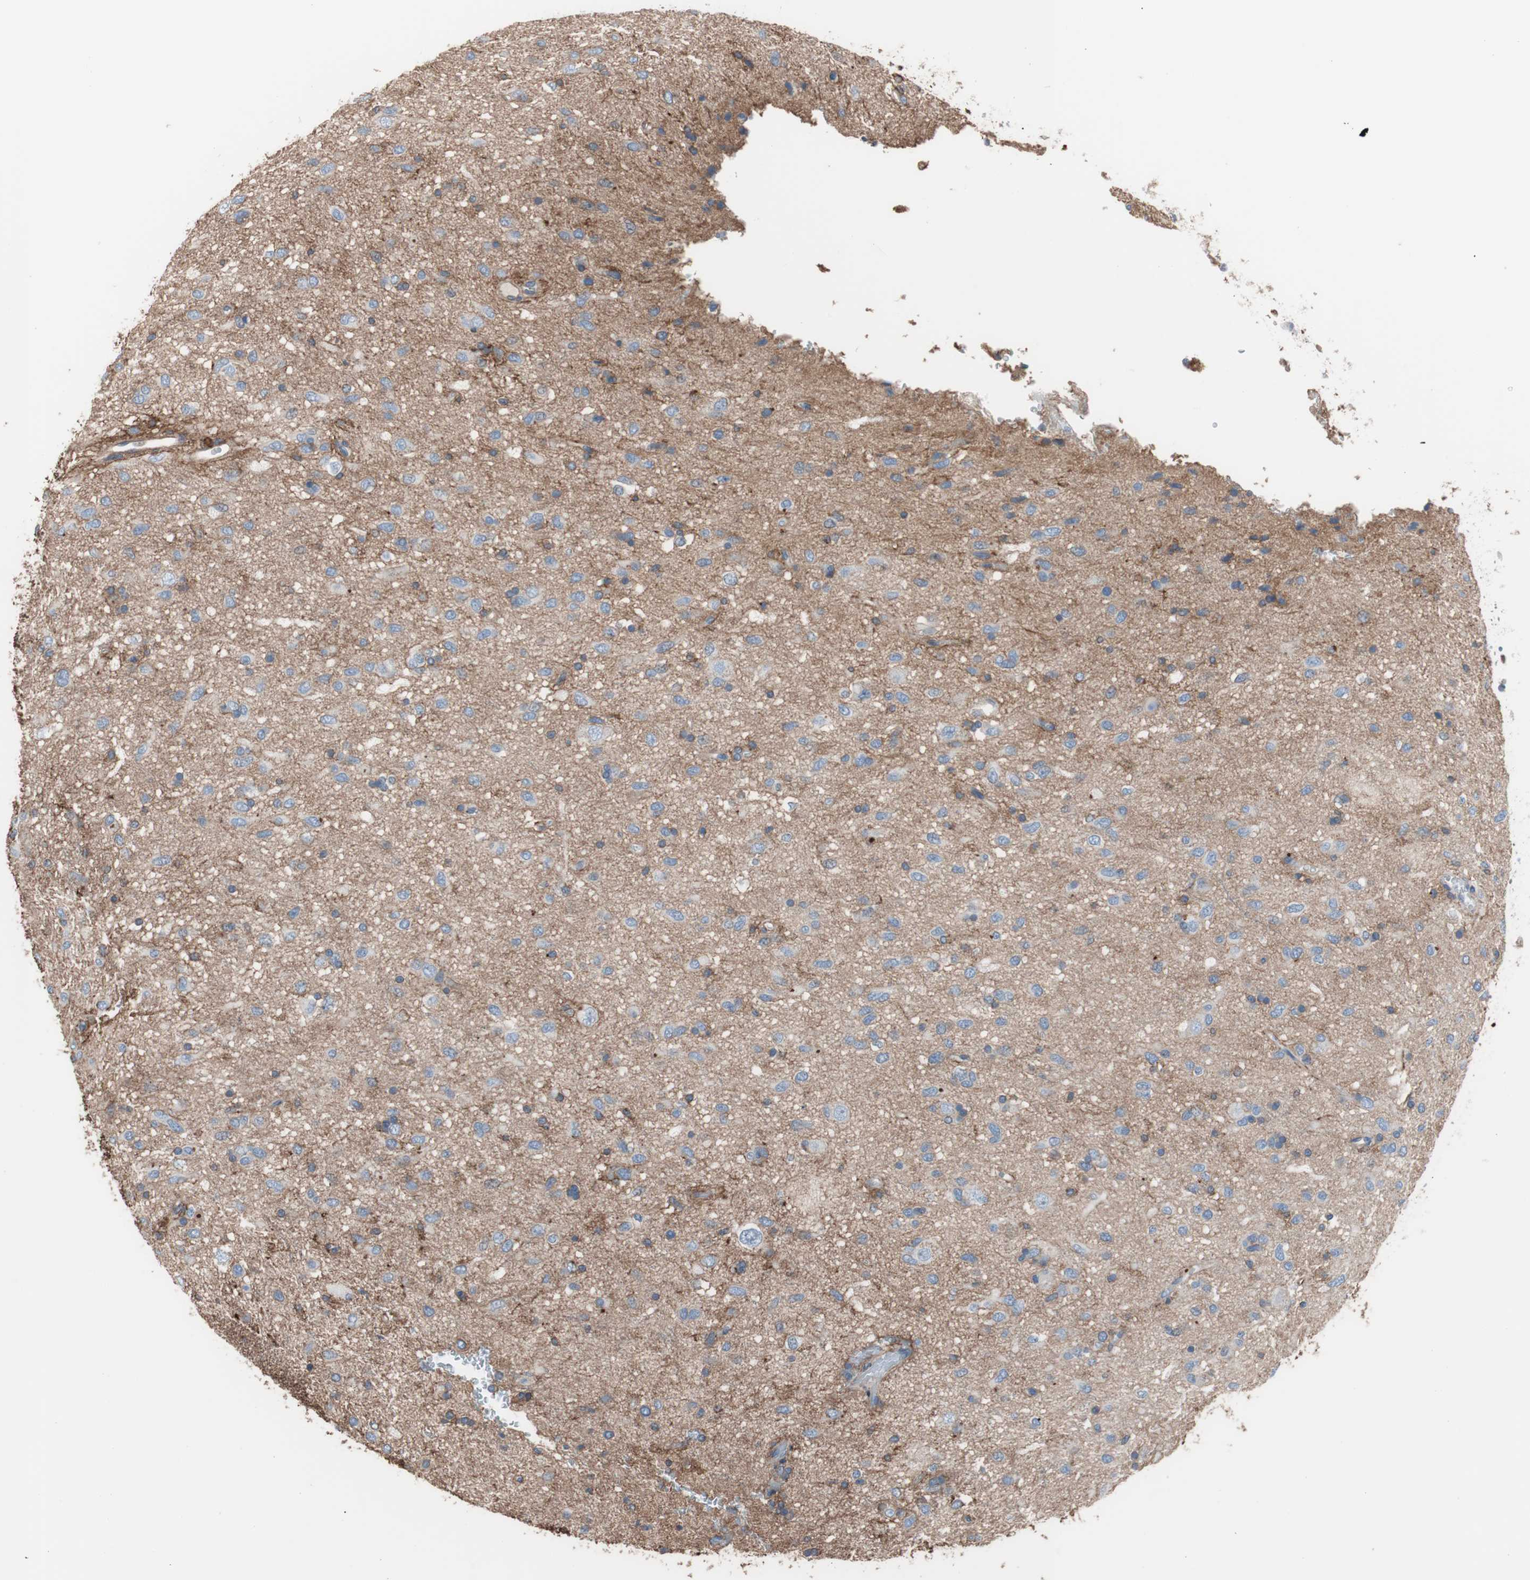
{"staining": {"intensity": "negative", "quantity": "none", "location": "none"}, "tissue": "glioma", "cell_type": "Tumor cells", "image_type": "cancer", "snomed": [{"axis": "morphology", "description": "Glioma, malignant, Low grade"}, {"axis": "topography", "description": "Brain"}], "caption": "Immunohistochemistry photomicrograph of human low-grade glioma (malignant) stained for a protein (brown), which shows no staining in tumor cells.", "gene": "CD81", "patient": {"sex": "male", "age": 77}}